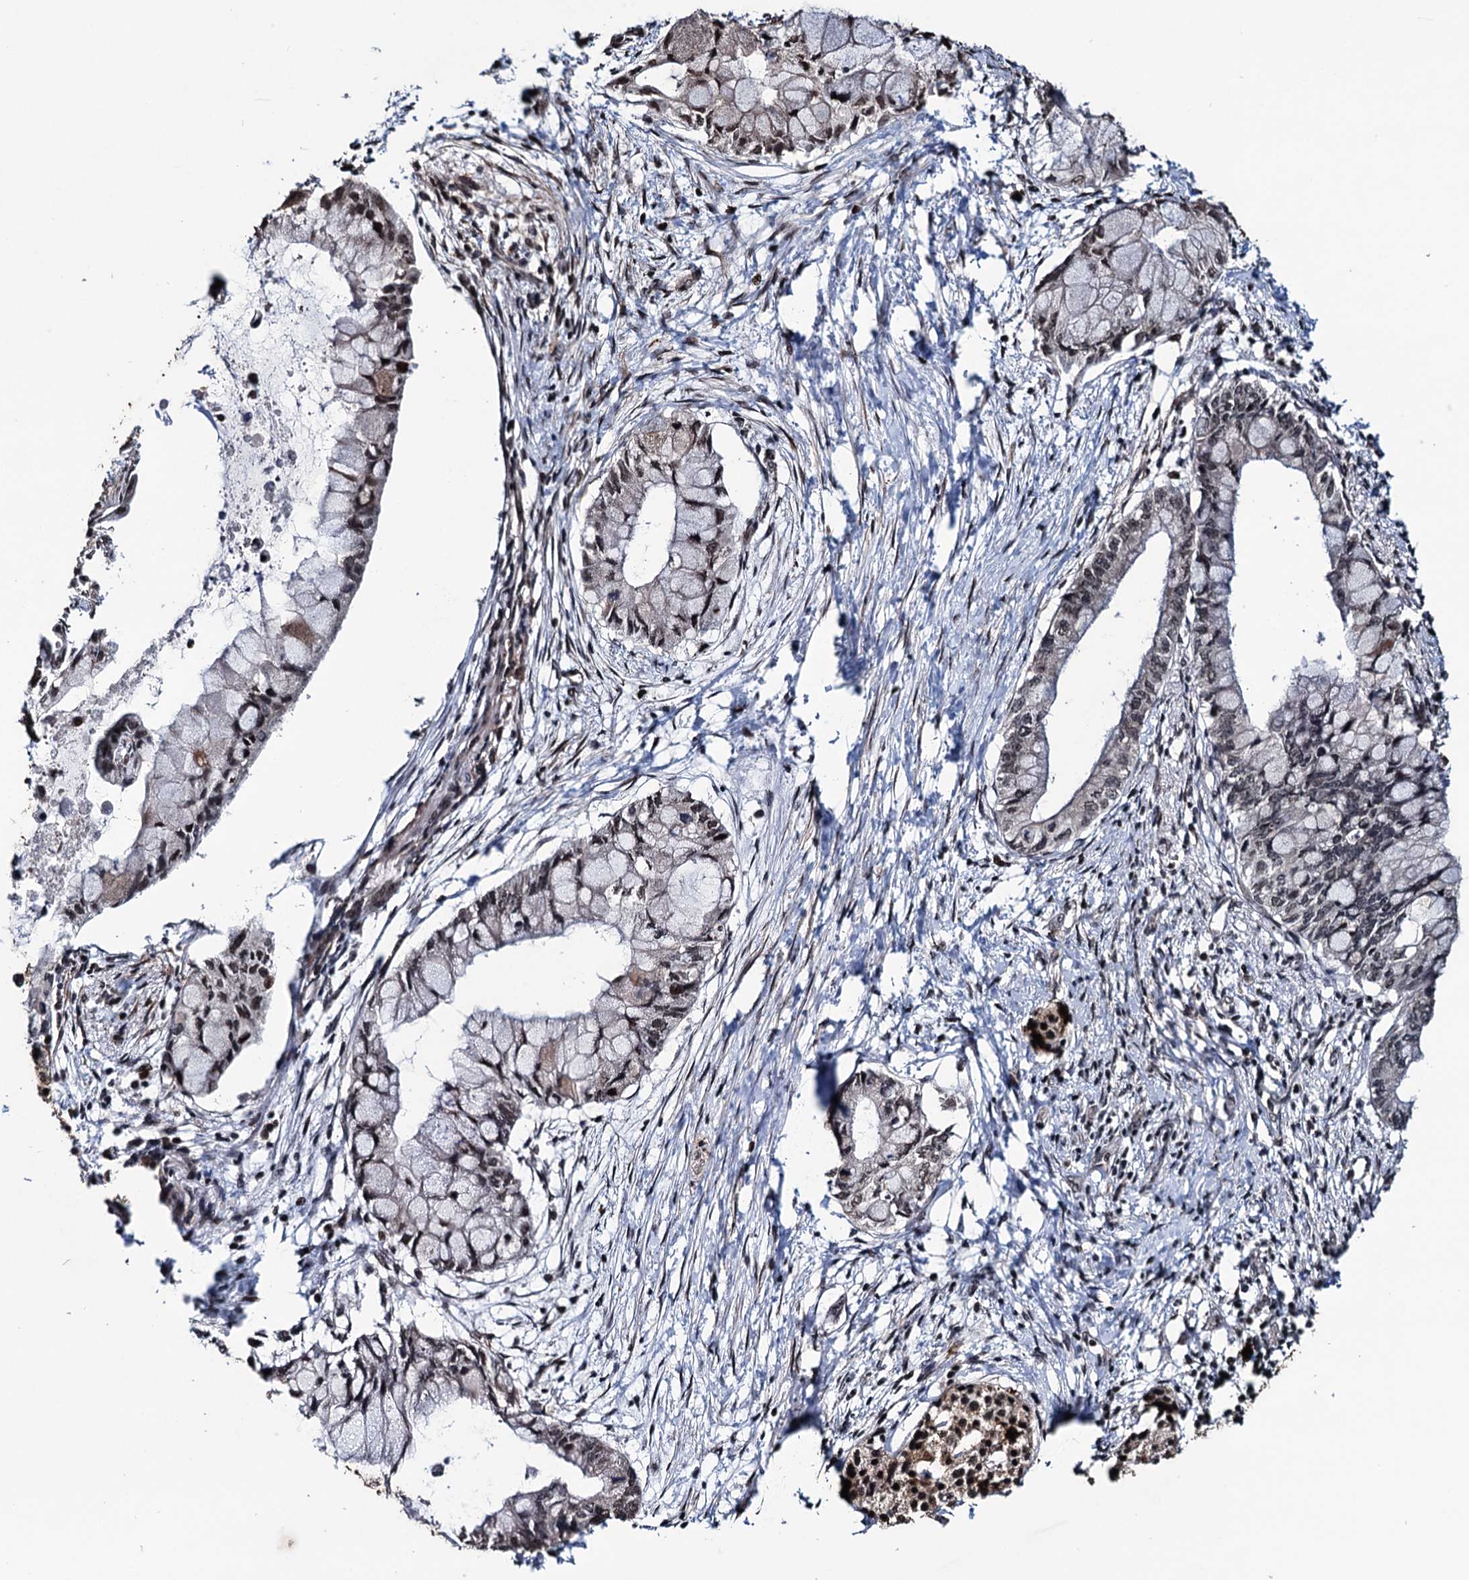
{"staining": {"intensity": "weak", "quantity": "<25%", "location": "nuclear"}, "tissue": "pancreatic cancer", "cell_type": "Tumor cells", "image_type": "cancer", "snomed": [{"axis": "morphology", "description": "Adenocarcinoma, NOS"}, {"axis": "topography", "description": "Pancreas"}], "caption": "Tumor cells are negative for brown protein staining in pancreatic cancer.", "gene": "EYA4", "patient": {"sex": "male", "age": 48}}